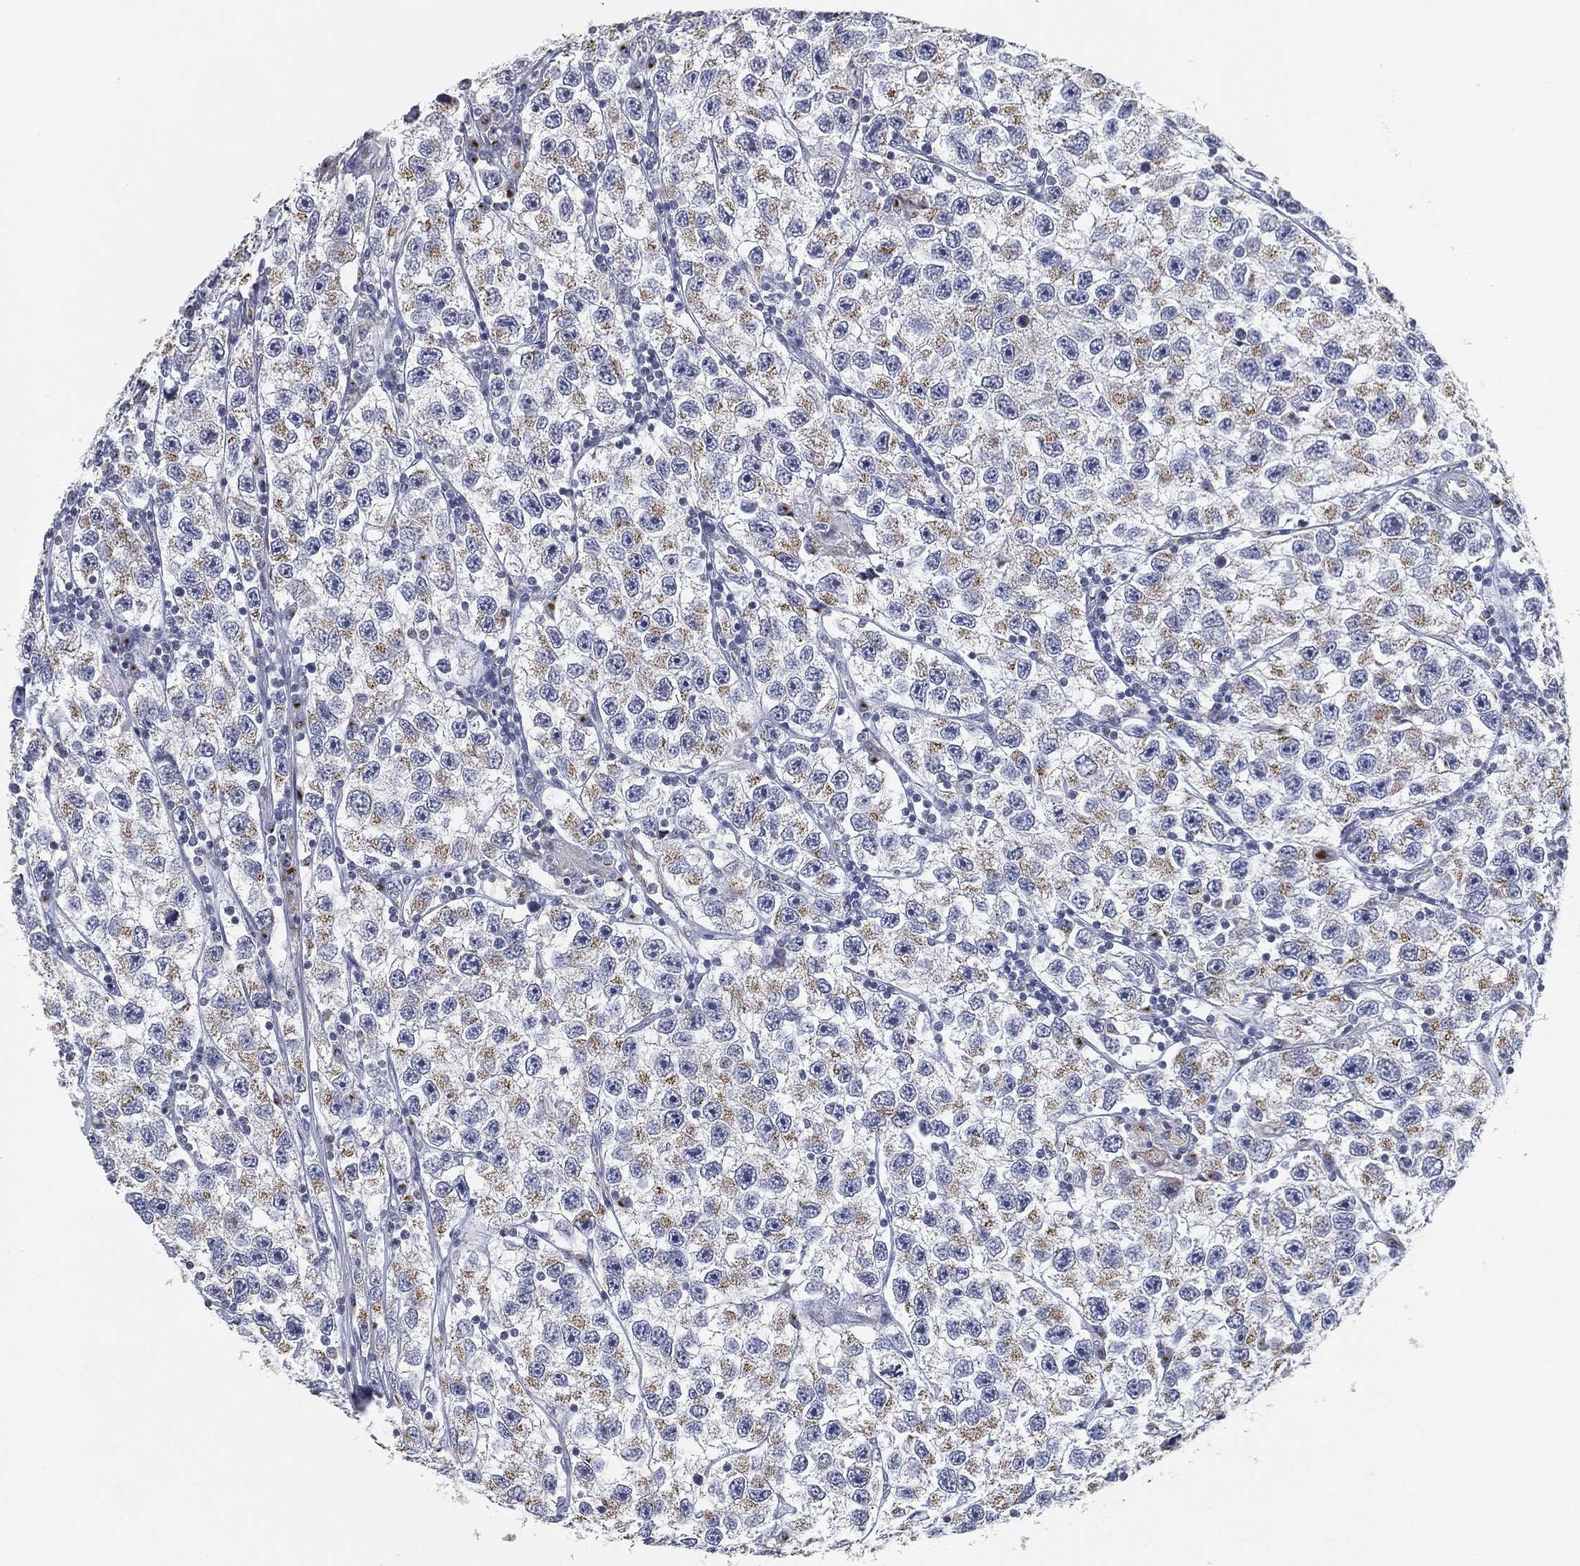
{"staining": {"intensity": "moderate", "quantity": "25%-75%", "location": "cytoplasmic/membranous"}, "tissue": "testis cancer", "cell_type": "Tumor cells", "image_type": "cancer", "snomed": [{"axis": "morphology", "description": "Seminoma, NOS"}, {"axis": "topography", "description": "Testis"}], "caption": "Human seminoma (testis) stained with a protein marker exhibits moderate staining in tumor cells.", "gene": "TICAM1", "patient": {"sex": "male", "age": 26}}